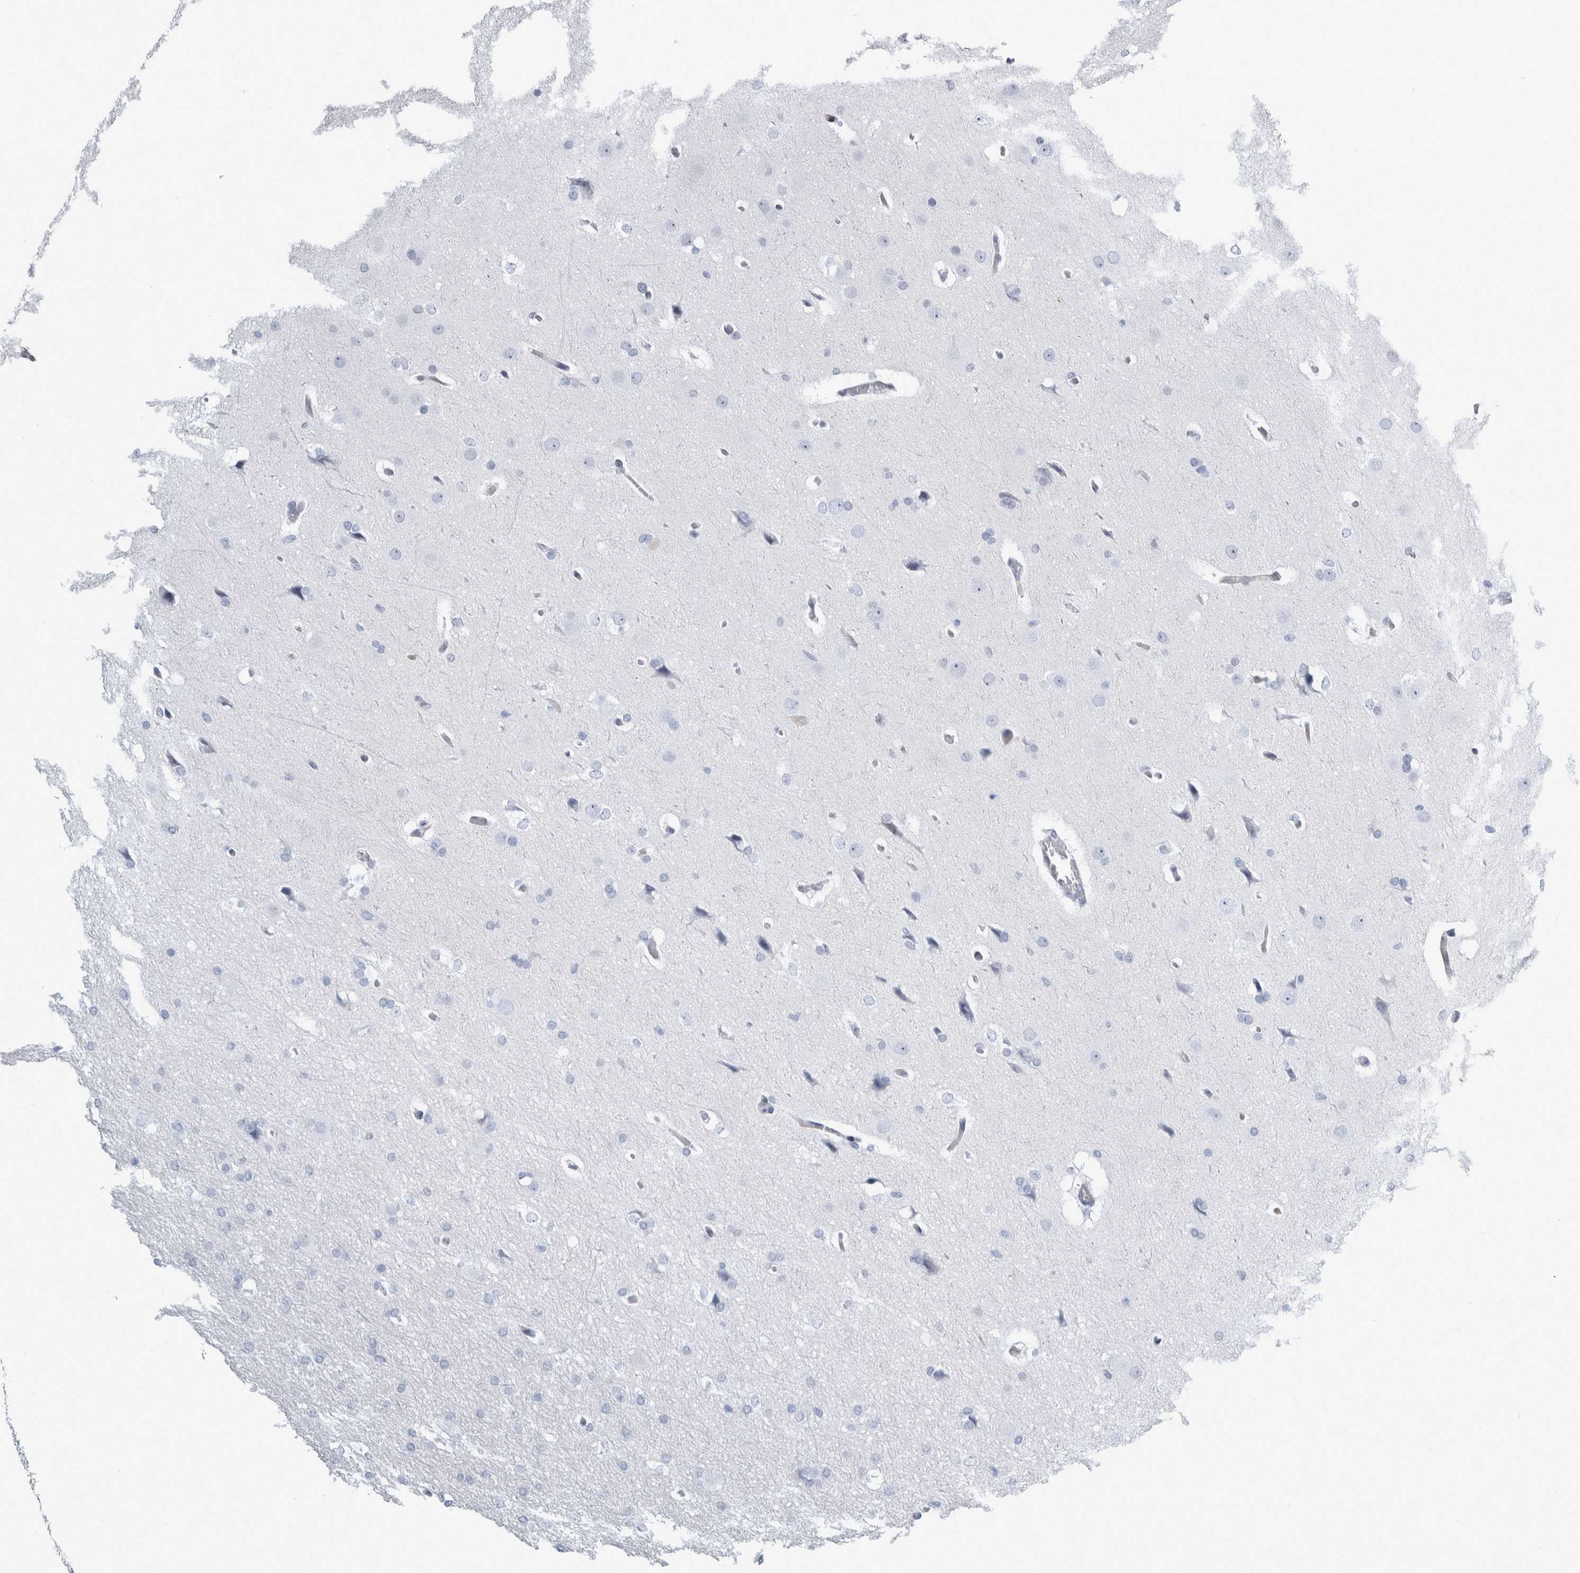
{"staining": {"intensity": "negative", "quantity": "none", "location": "none"}, "tissue": "glioma", "cell_type": "Tumor cells", "image_type": "cancer", "snomed": [{"axis": "morphology", "description": "Glioma, malignant, Low grade"}, {"axis": "topography", "description": "Brain"}], "caption": "High magnification brightfield microscopy of glioma stained with DAB (3,3'-diaminobenzidine) (brown) and counterstained with hematoxylin (blue): tumor cells show no significant positivity.", "gene": "VWDE", "patient": {"sex": "female", "age": 37}}